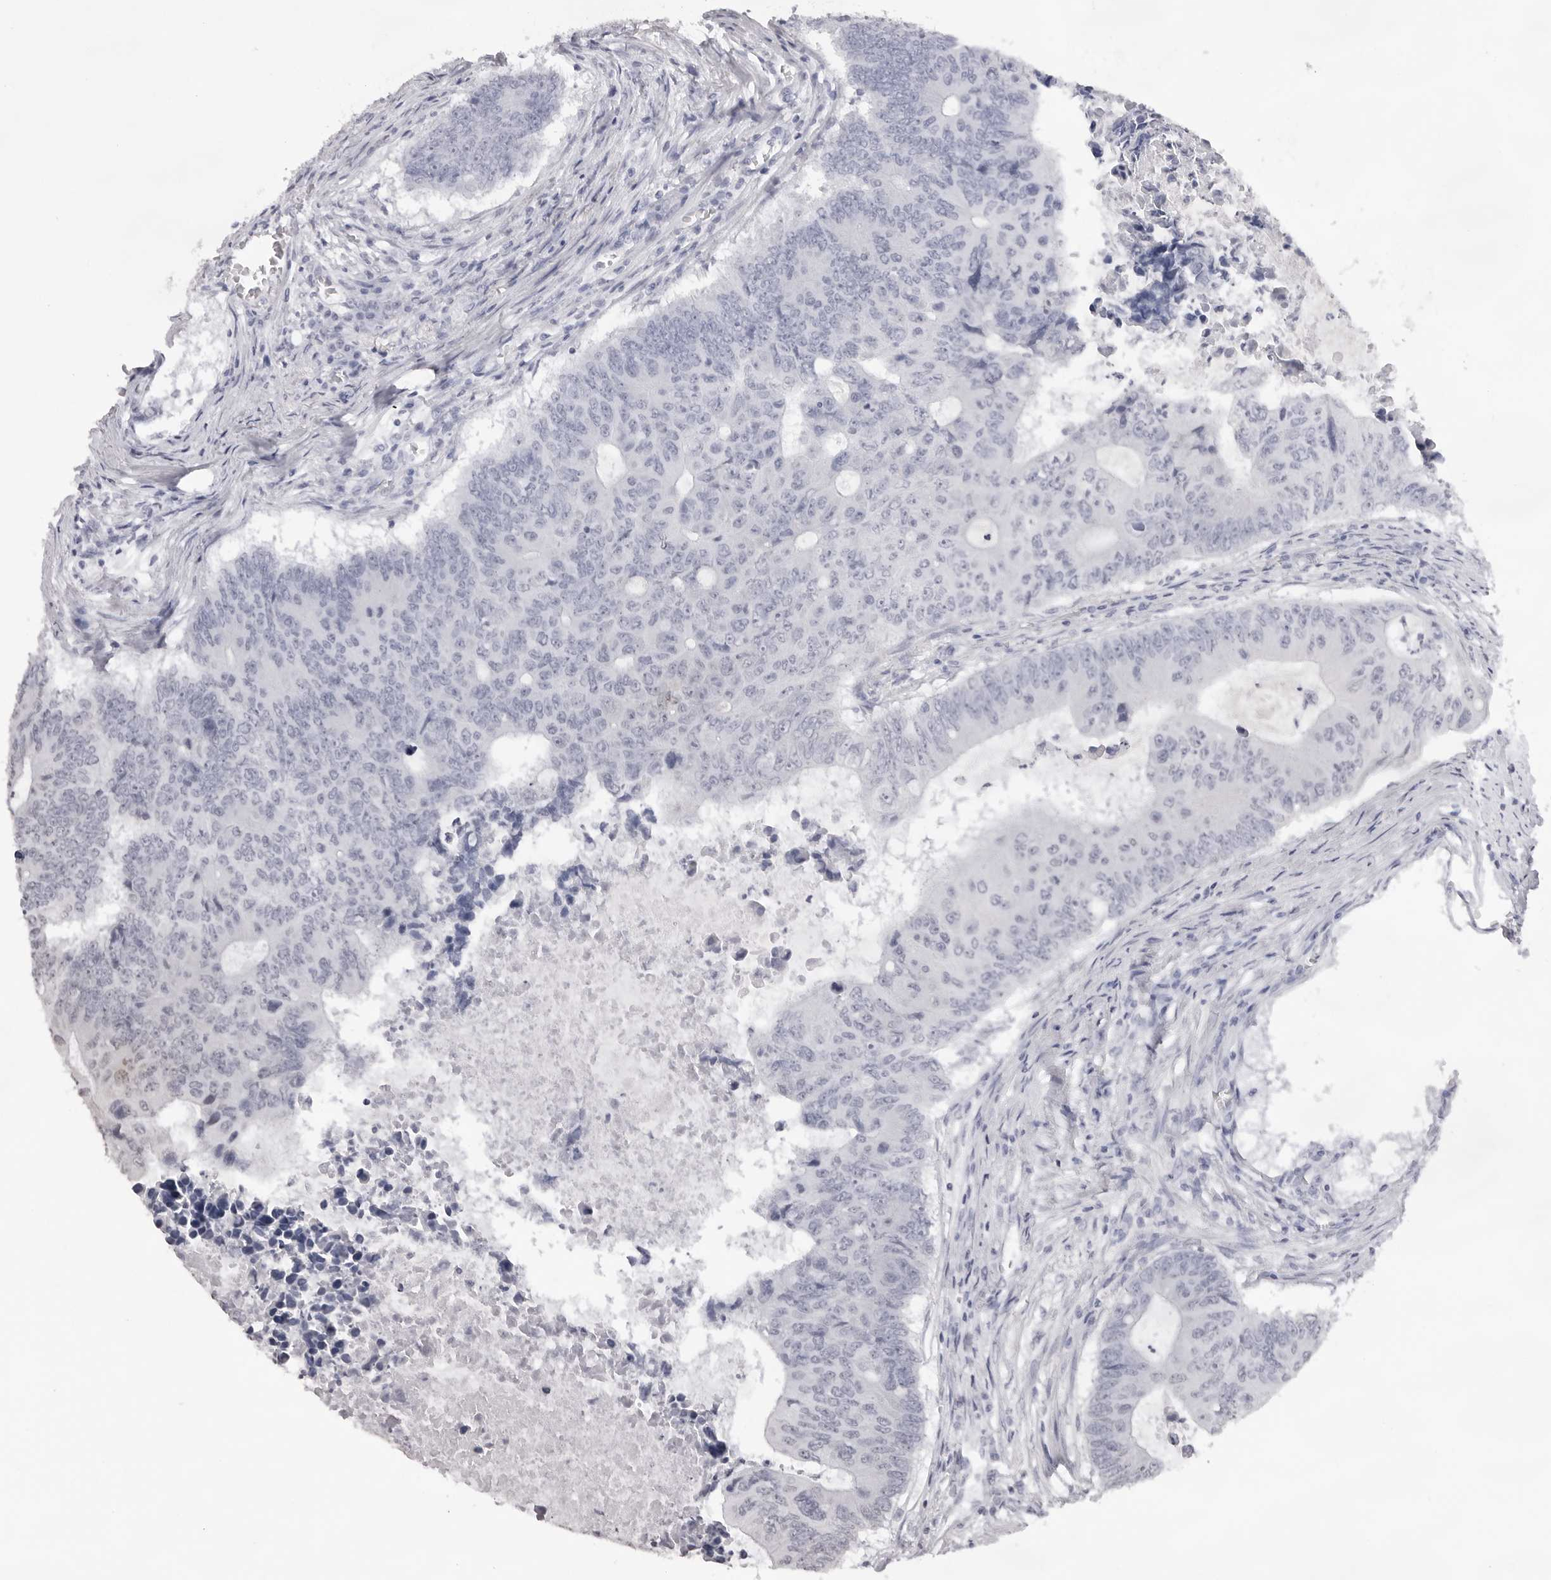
{"staining": {"intensity": "negative", "quantity": "none", "location": "none"}, "tissue": "colorectal cancer", "cell_type": "Tumor cells", "image_type": "cancer", "snomed": [{"axis": "morphology", "description": "Adenocarcinoma, NOS"}, {"axis": "topography", "description": "Colon"}], "caption": "DAB immunohistochemical staining of human colorectal adenocarcinoma exhibits no significant staining in tumor cells.", "gene": "NTM", "patient": {"sex": "male", "age": 87}}